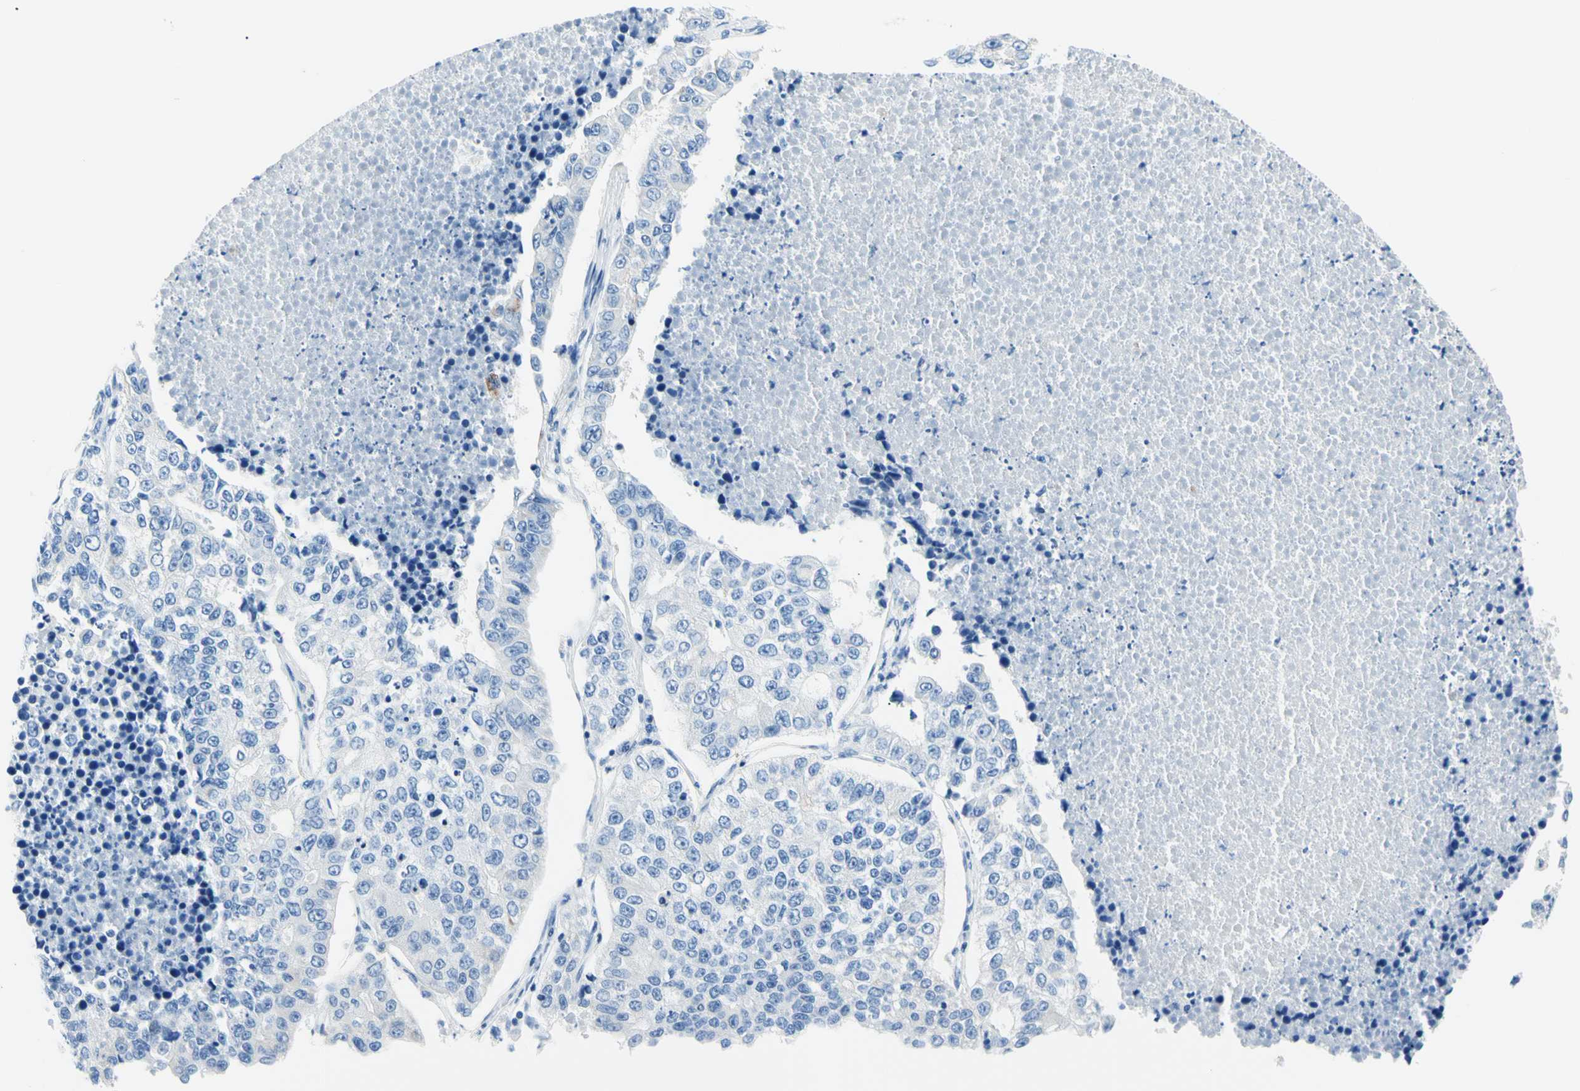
{"staining": {"intensity": "negative", "quantity": "none", "location": "none"}, "tissue": "lung cancer", "cell_type": "Tumor cells", "image_type": "cancer", "snomed": [{"axis": "morphology", "description": "Adenocarcinoma, NOS"}, {"axis": "topography", "description": "Lung"}], "caption": "Tumor cells are negative for protein expression in human adenocarcinoma (lung). (Stains: DAB immunohistochemistry with hematoxylin counter stain, Microscopy: brightfield microscopy at high magnification).", "gene": "HPCA", "patient": {"sex": "male", "age": 49}}